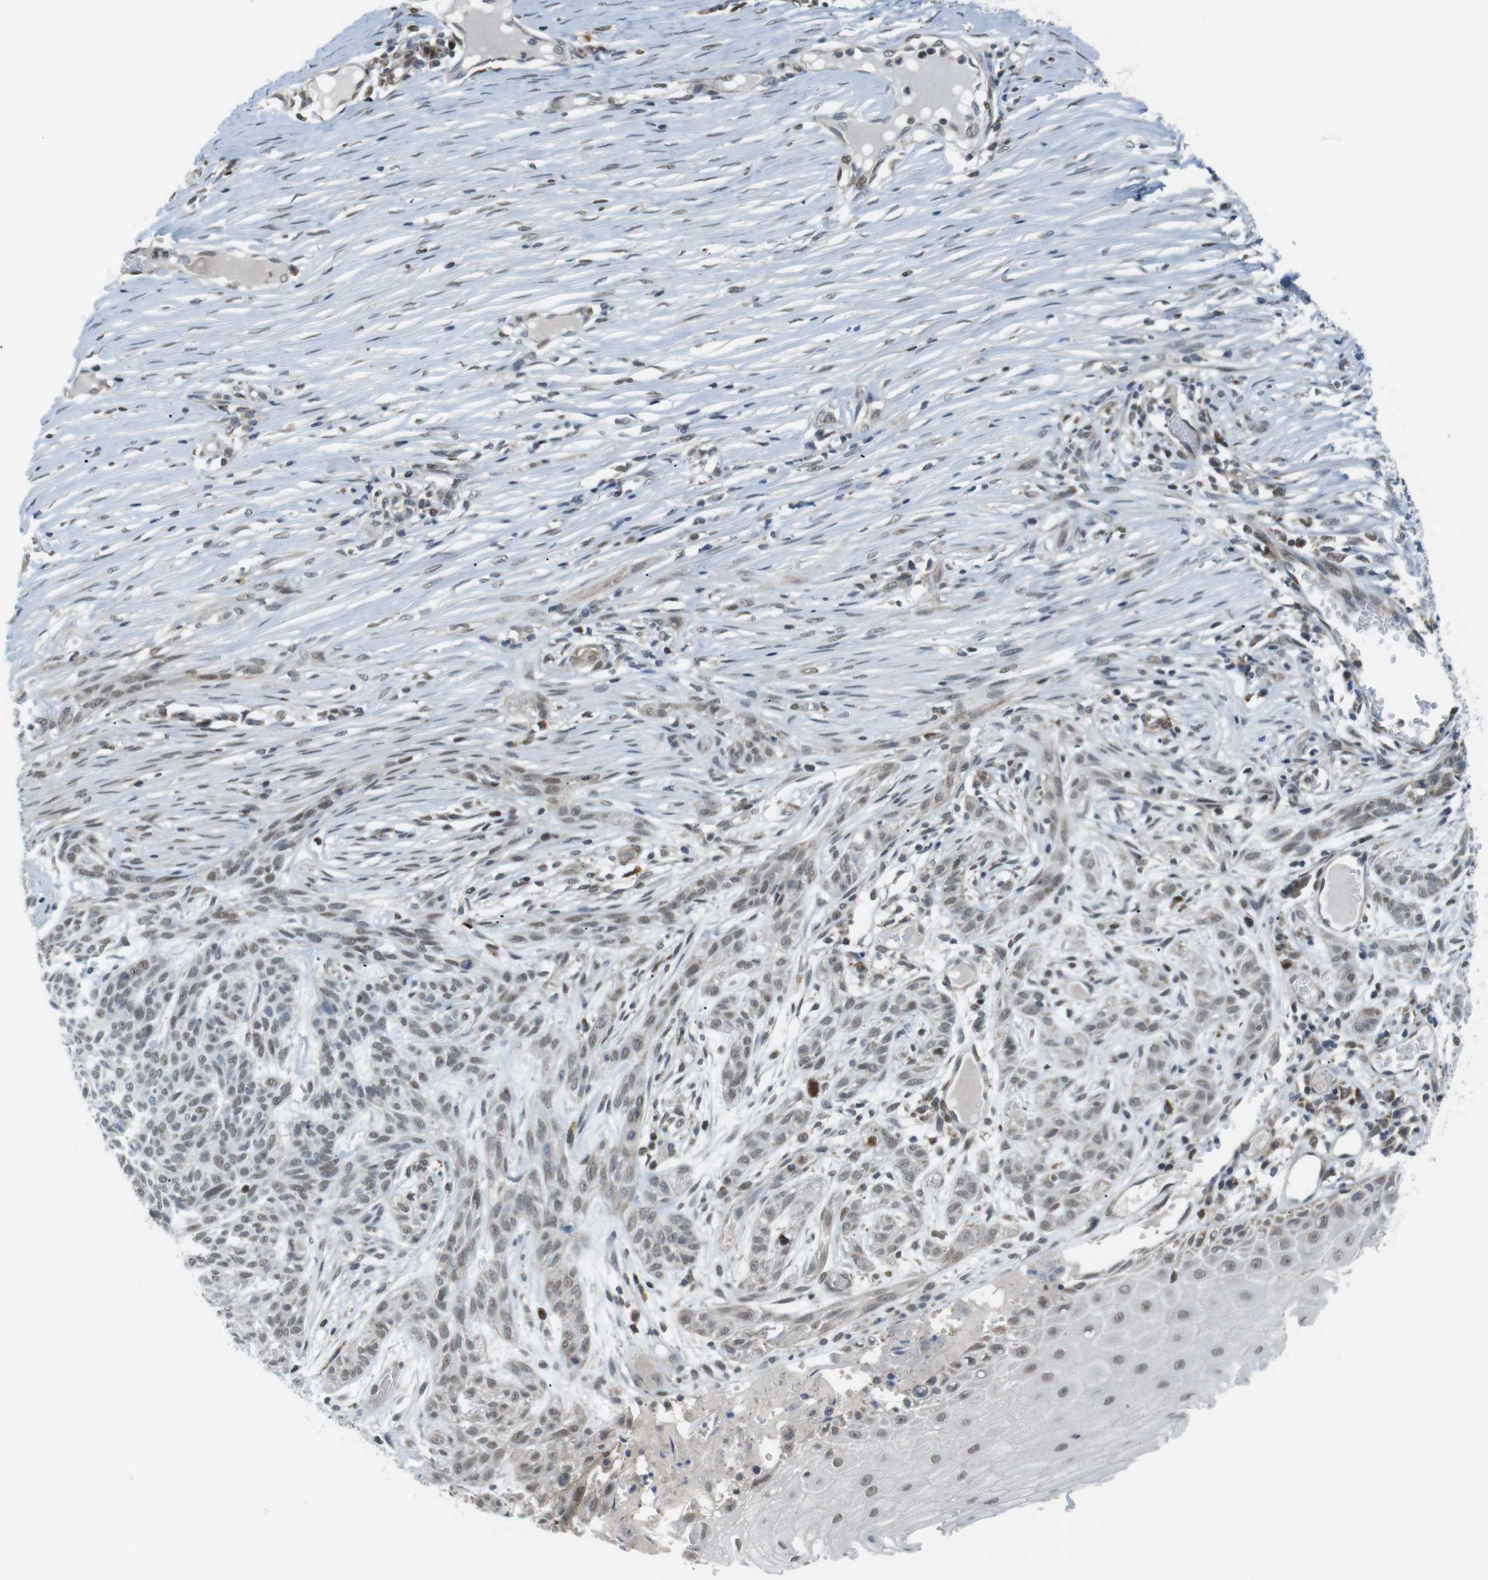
{"staining": {"intensity": "weak", "quantity": "<25%", "location": "nuclear"}, "tissue": "skin cancer", "cell_type": "Tumor cells", "image_type": "cancer", "snomed": [{"axis": "morphology", "description": "Basal cell carcinoma"}, {"axis": "topography", "description": "Skin"}], "caption": "High magnification brightfield microscopy of basal cell carcinoma (skin) stained with DAB (3,3'-diaminobenzidine) (brown) and counterstained with hematoxylin (blue): tumor cells show no significant staining. (DAB immunohistochemistry (IHC) visualized using brightfield microscopy, high magnification).", "gene": "USP7", "patient": {"sex": "female", "age": 59}}